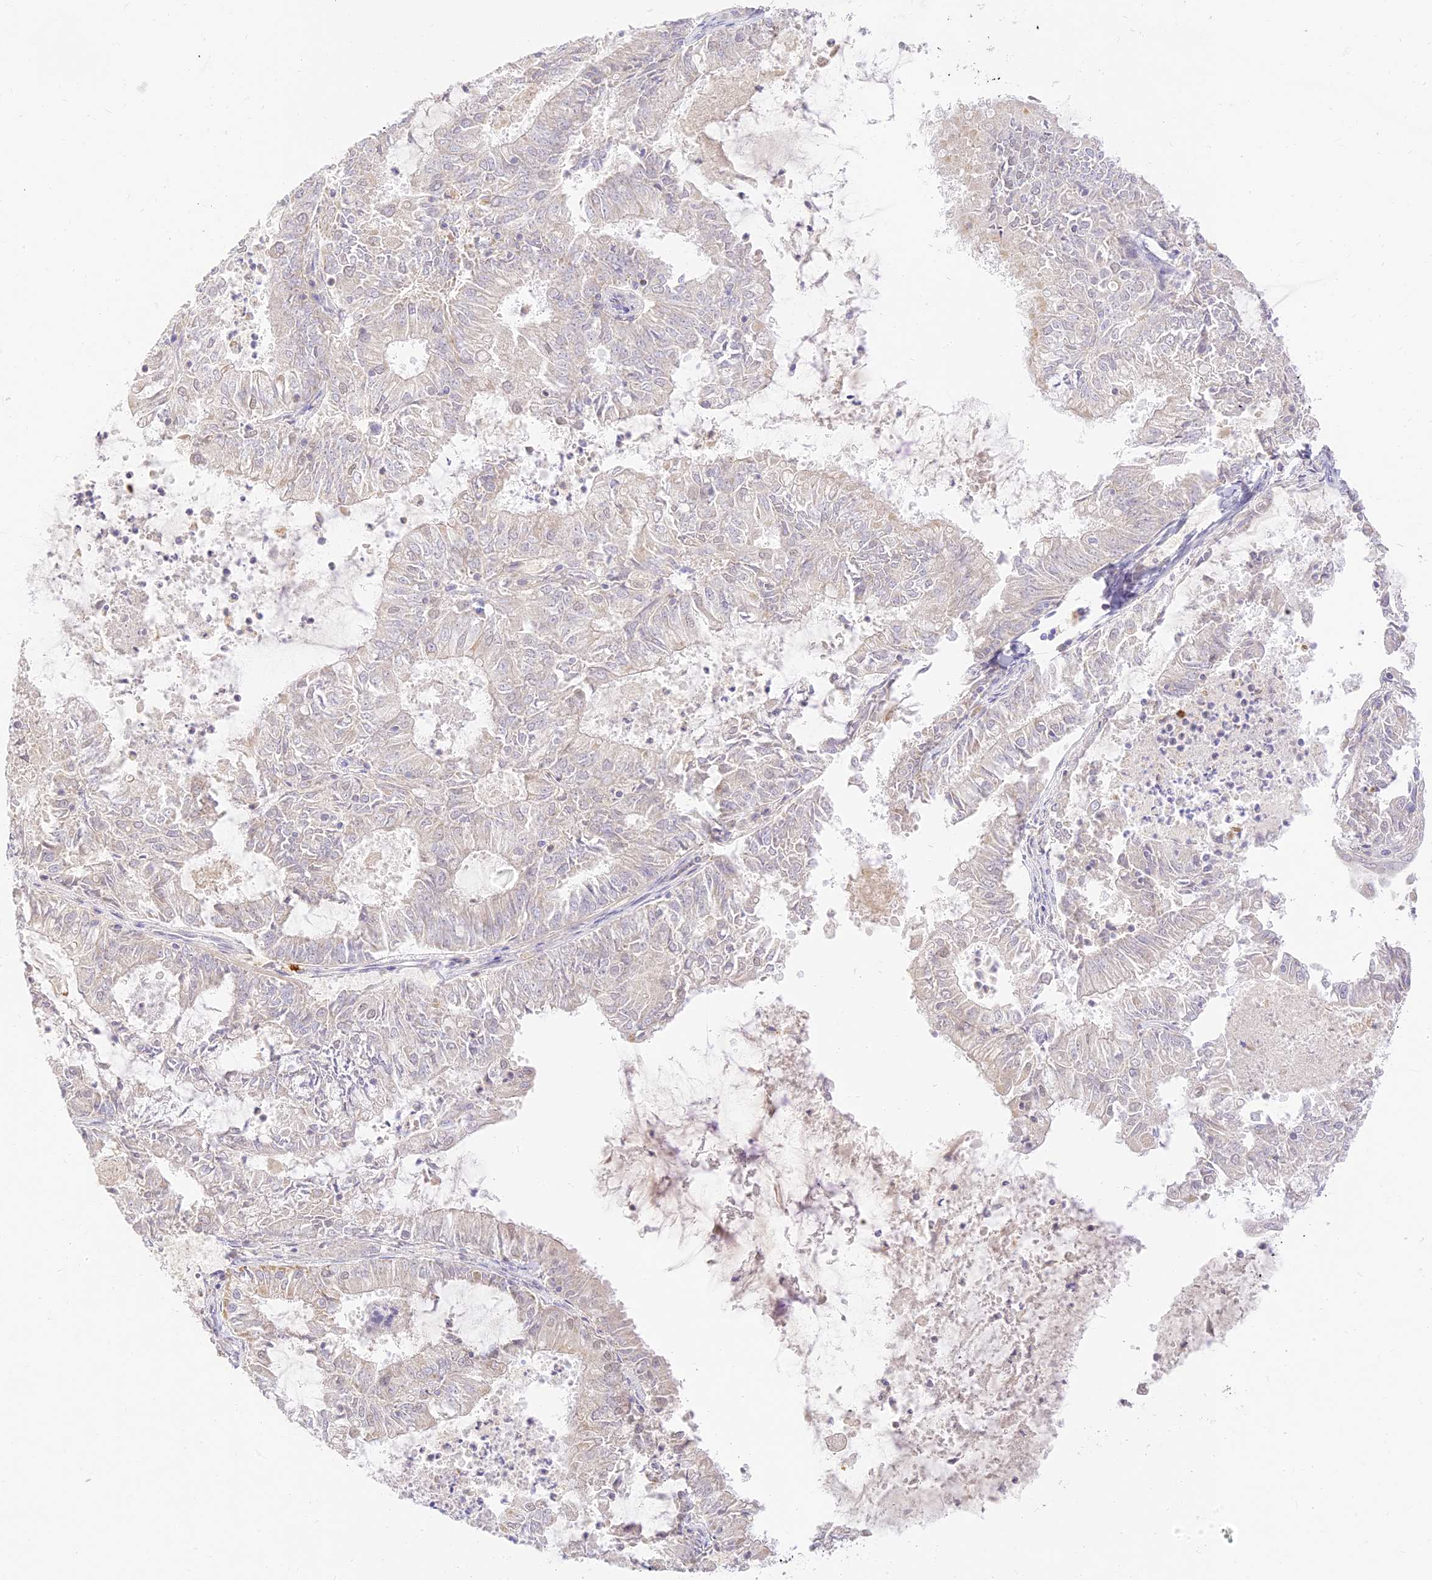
{"staining": {"intensity": "negative", "quantity": "none", "location": "none"}, "tissue": "endometrial cancer", "cell_type": "Tumor cells", "image_type": "cancer", "snomed": [{"axis": "morphology", "description": "Adenocarcinoma, NOS"}, {"axis": "topography", "description": "Endometrium"}], "caption": "The histopathology image demonstrates no significant expression in tumor cells of adenocarcinoma (endometrial).", "gene": "LRRC15", "patient": {"sex": "female", "age": 57}}